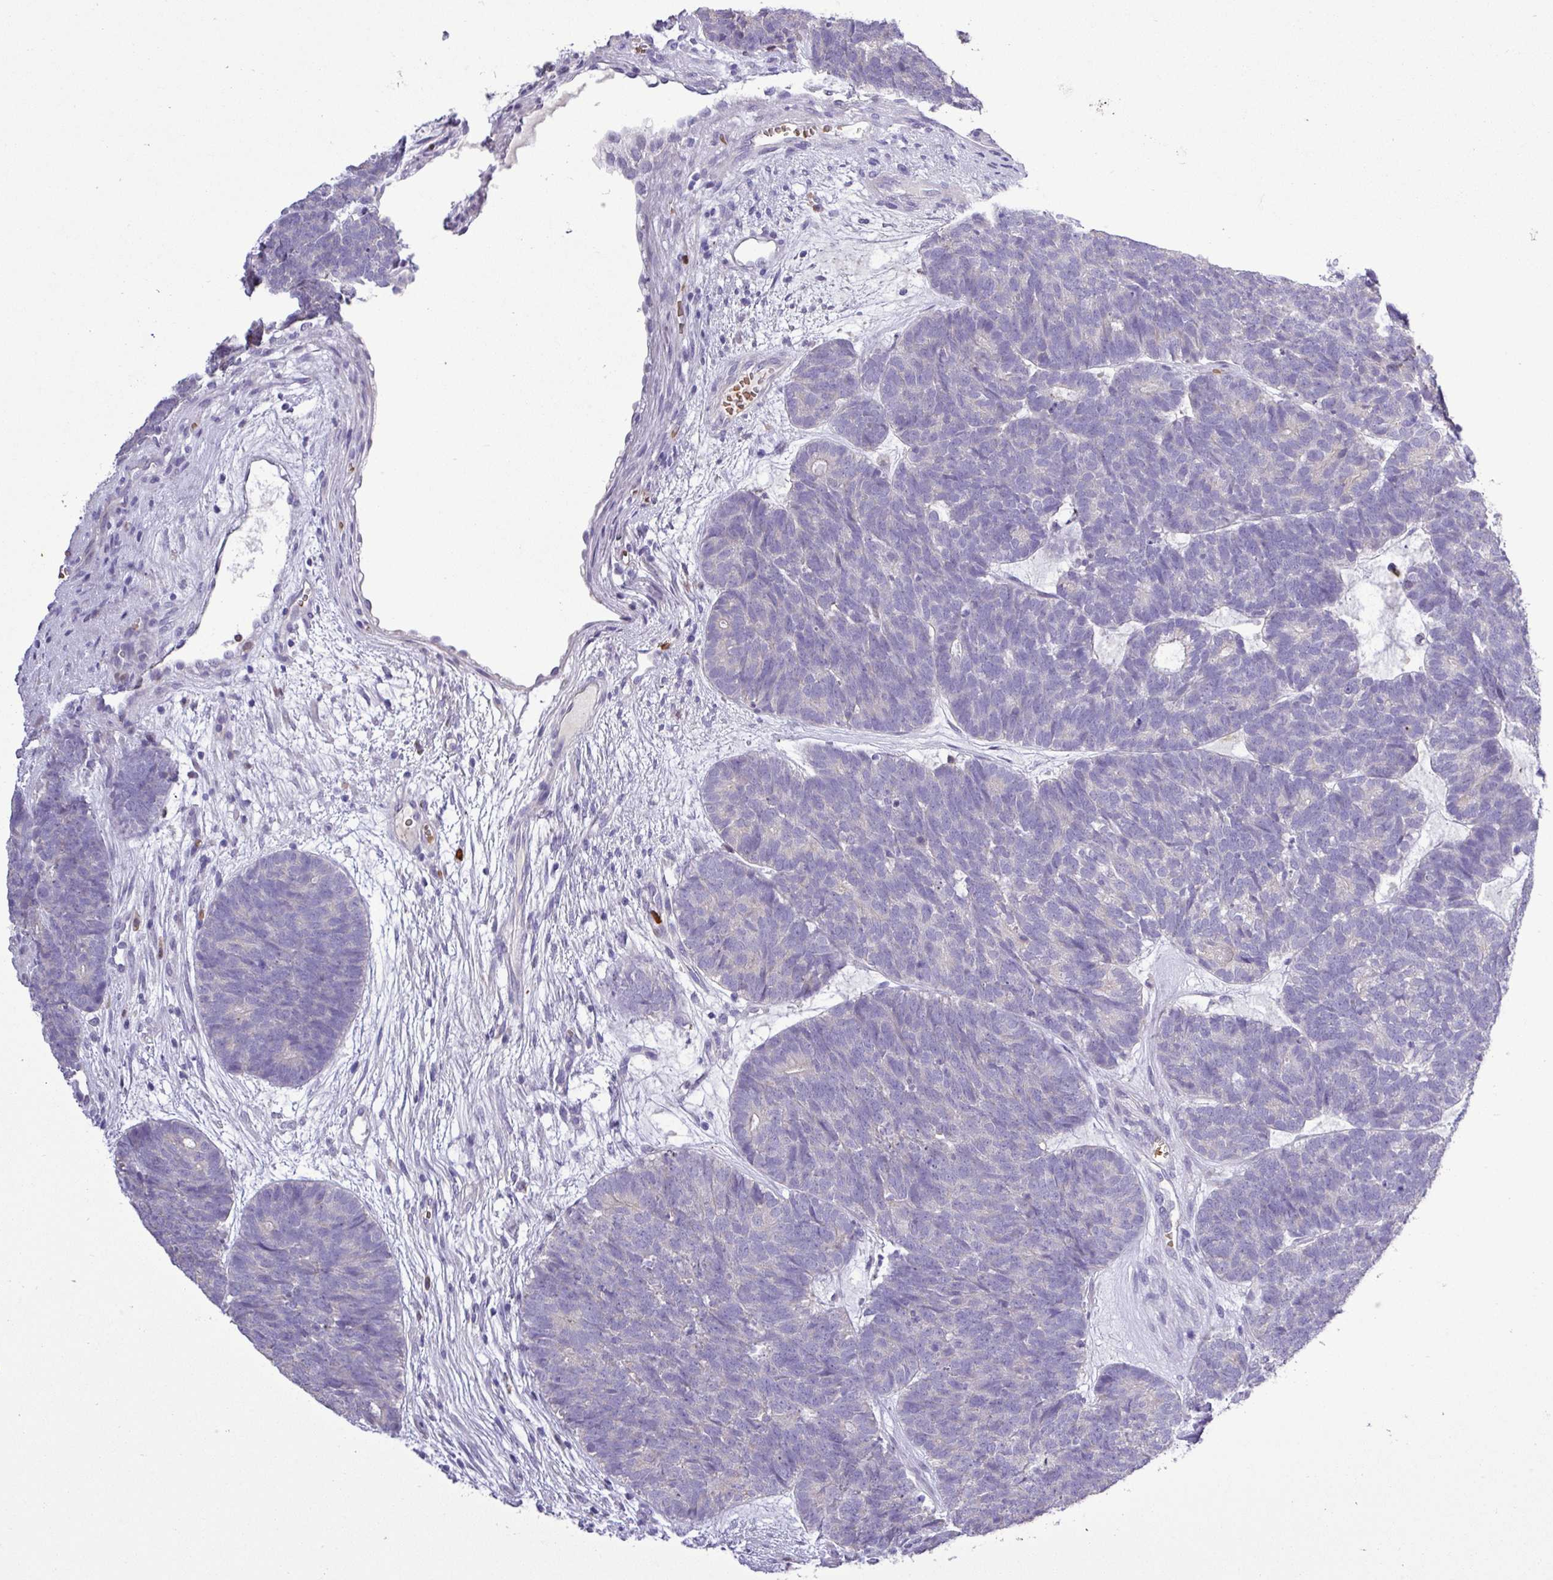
{"staining": {"intensity": "negative", "quantity": "none", "location": "none"}, "tissue": "head and neck cancer", "cell_type": "Tumor cells", "image_type": "cancer", "snomed": [{"axis": "morphology", "description": "Adenocarcinoma, NOS"}, {"axis": "topography", "description": "Head-Neck"}], "caption": "Human adenocarcinoma (head and neck) stained for a protein using immunohistochemistry displays no staining in tumor cells.", "gene": "MGAT4B", "patient": {"sex": "female", "age": 81}}